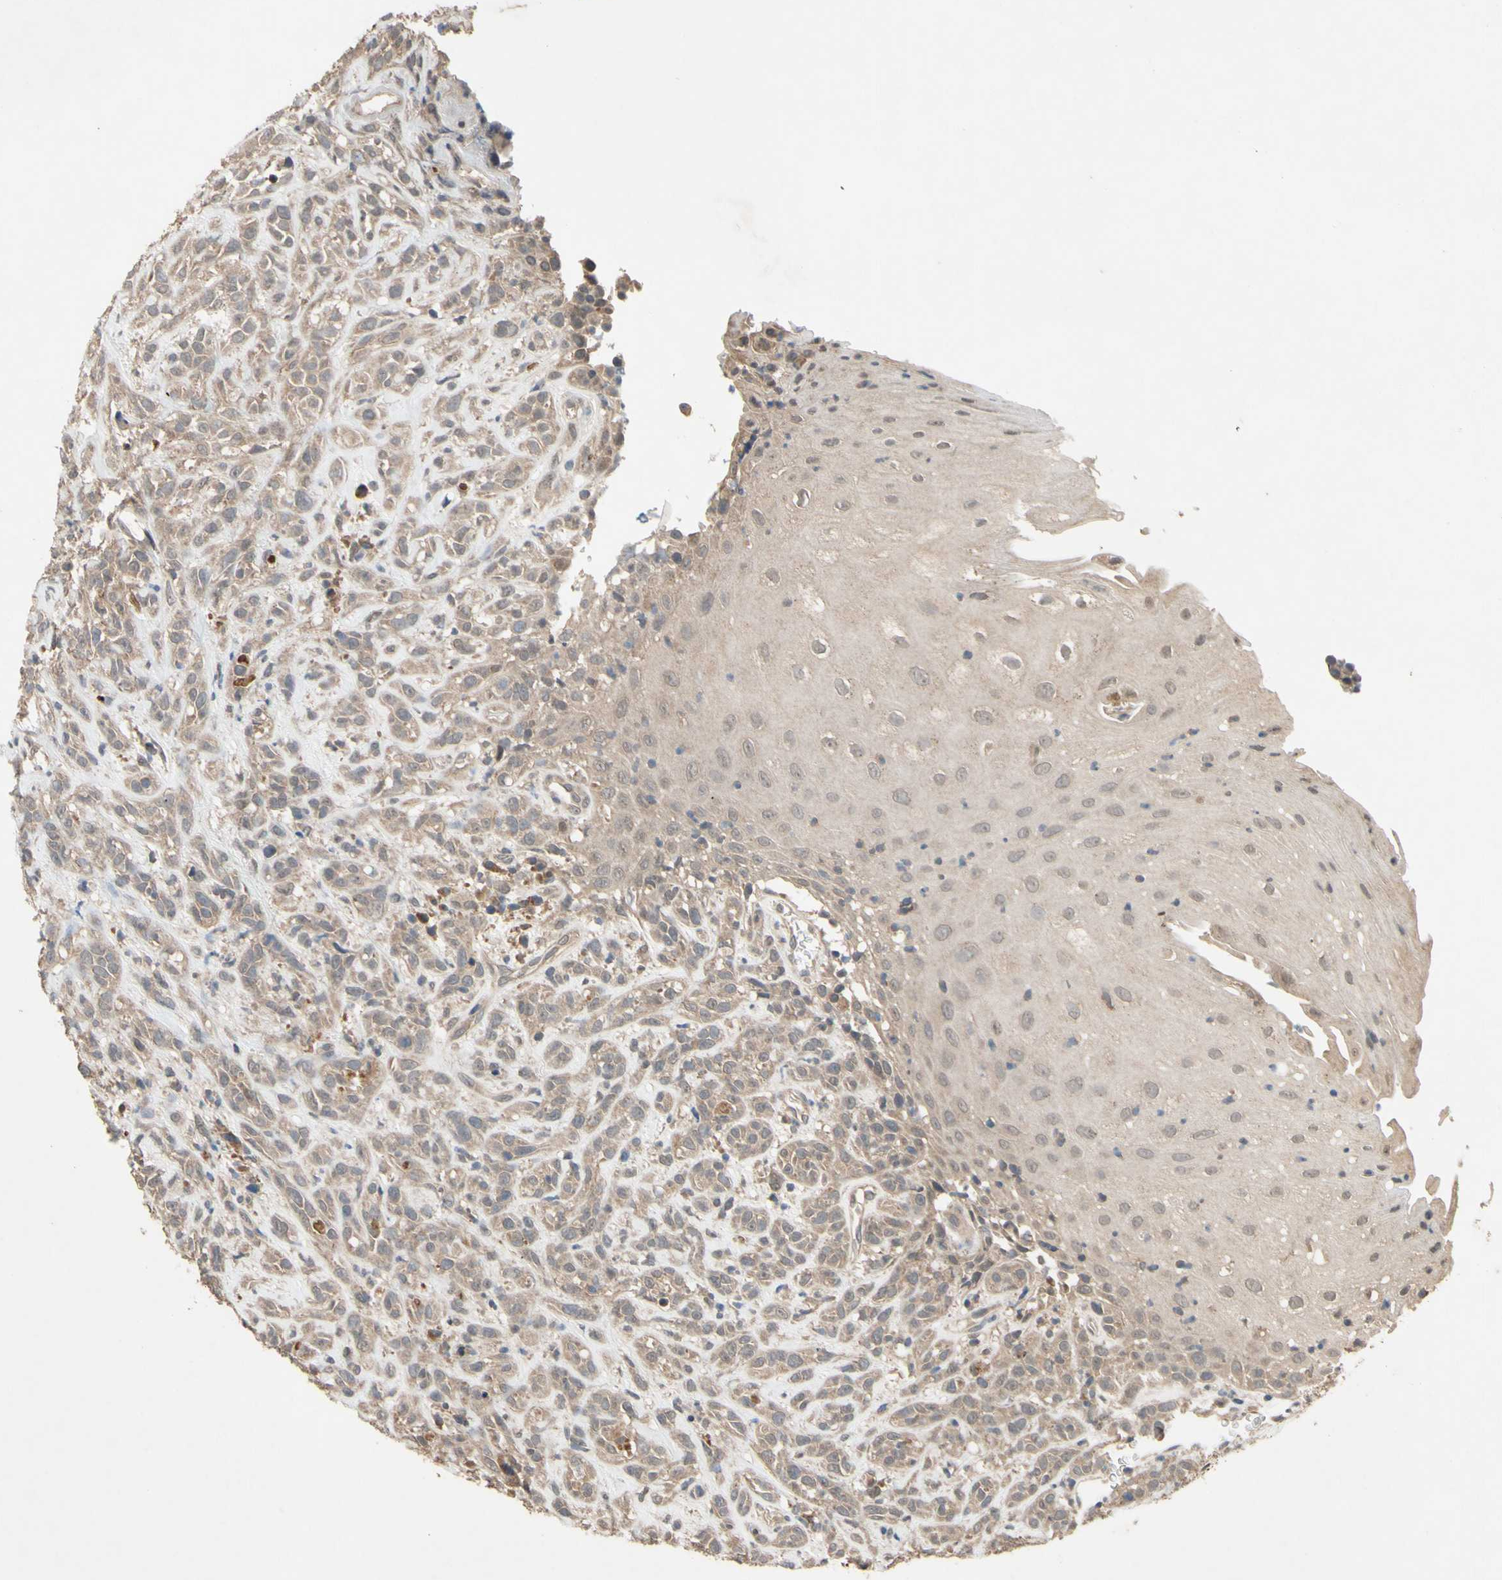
{"staining": {"intensity": "weak", "quantity": ">75%", "location": "cytoplasmic/membranous"}, "tissue": "head and neck cancer", "cell_type": "Tumor cells", "image_type": "cancer", "snomed": [{"axis": "morphology", "description": "Normal tissue, NOS"}, {"axis": "morphology", "description": "Squamous cell carcinoma, NOS"}, {"axis": "topography", "description": "Cartilage tissue"}, {"axis": "topography", "description": "Head-Neck"}], "caption": "A low amount of weak cytoplasmic/membranous positivity is seen in about >75% of tumor cells in squamous cell carcinoma (head and neck) tissue. Immunohistochemistry (ihc) stains the protein of interest in brown and the nuclei are stained blue.", "gene": "CD164", "patient": {"sex": "male", "age": 62}}